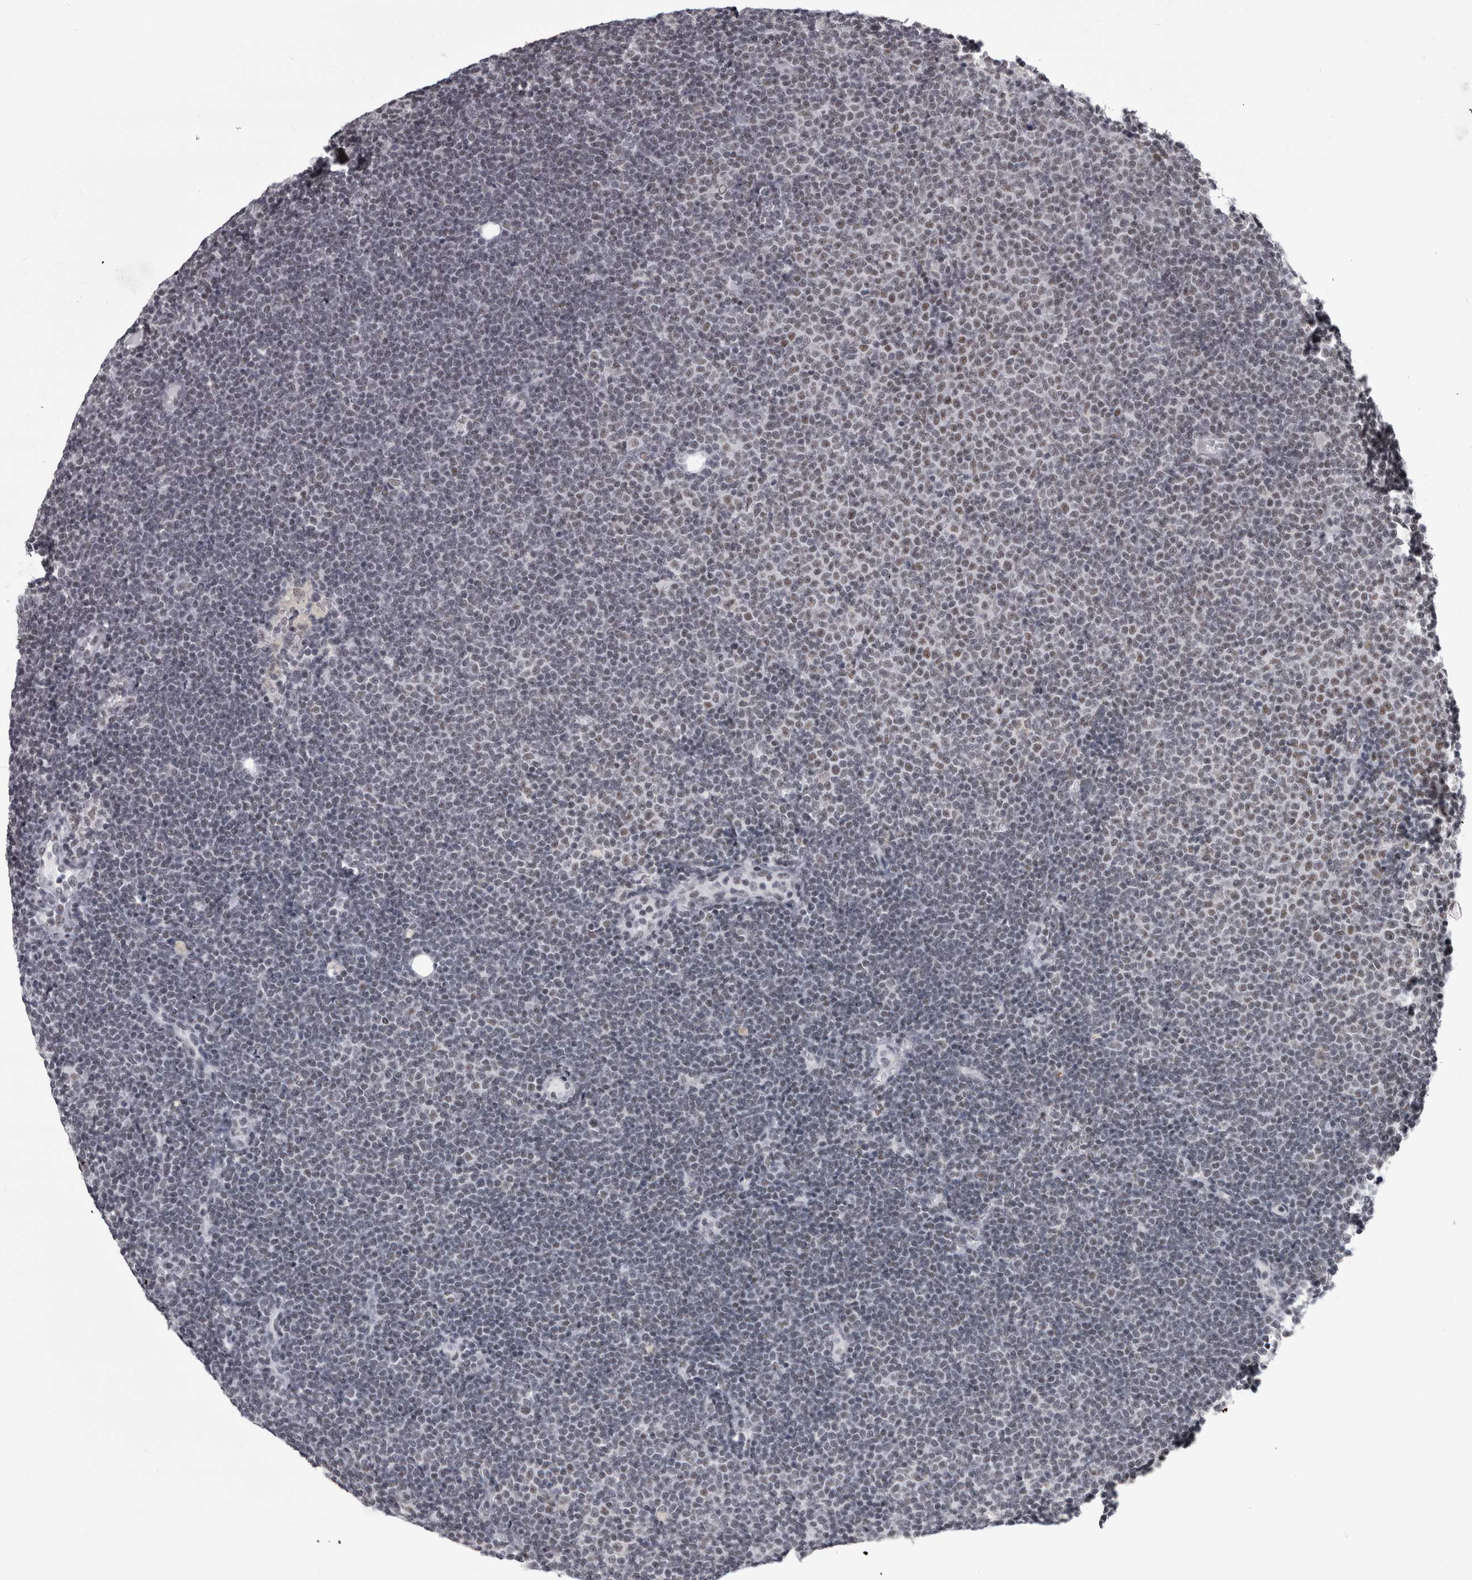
{"staining": {"intensity": "negative", "quantity": "none", "location": "none"}, "tissue": "lymphoma", "cell_type": "Tumor cells", "image_type": "cancer", "snomed": [{"axis": "morphology", "description": "Malignant lymphoma, non-Hodgkin's type, Low grade"}, {"axis": "topography", "description": "Lymph node"}], "caption": "The photomicrograph exhibits no staining of tumor cells in malignant lymphoma, non-Hodgkin's type (low-grade). (Immunohistochemistry, brightfield microscopy, high magnification).", "gene": "ARID4B", "patient": {"sex": "female", "age": 53}}